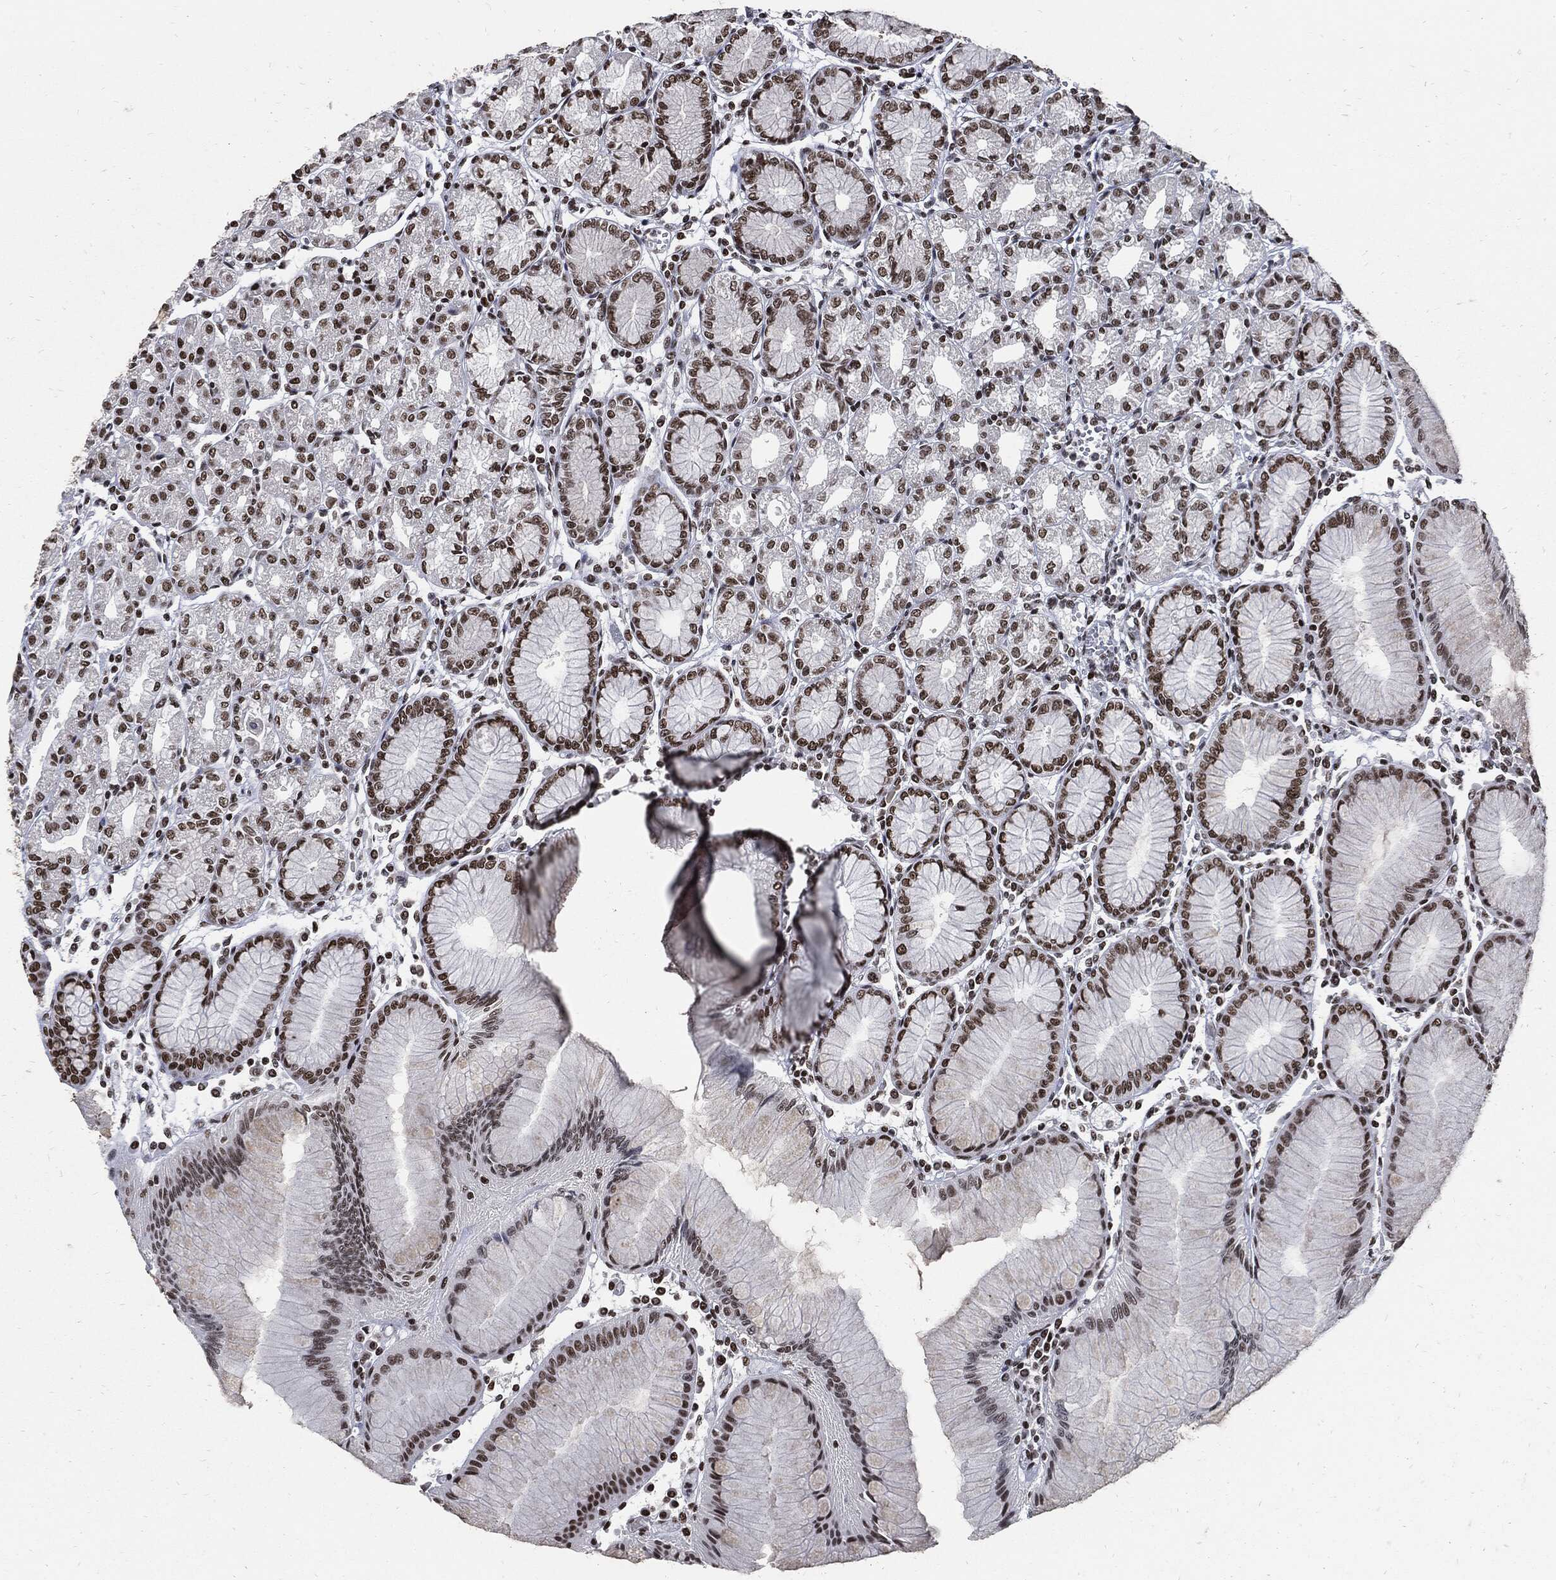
{"staining": {"intensity": "strong", "quantity": ">75%", "location": "nuclear"}, "tissue": "stomach", "cell_type": "Glandular cells", "image_type": "normal", "snomed": [{"axis": "morphology", "description": "Normal tissue, NOS"}, {"axis": "topography", "description": "Stomach"}], "caption": "DAB (3,3'-diaminobenzidine) immunohistochemical staining of benign stomach demonstrates strong nuclear protein positivity in about >75% of glandular cells. The staining was performed using DAB to visualize the protein expression in brown, while the nuclei were stained in blue with hematoxylin (Magnification: 20x).", "gene": "TERF2", "patient": {"sex": "female", "age": 57}}